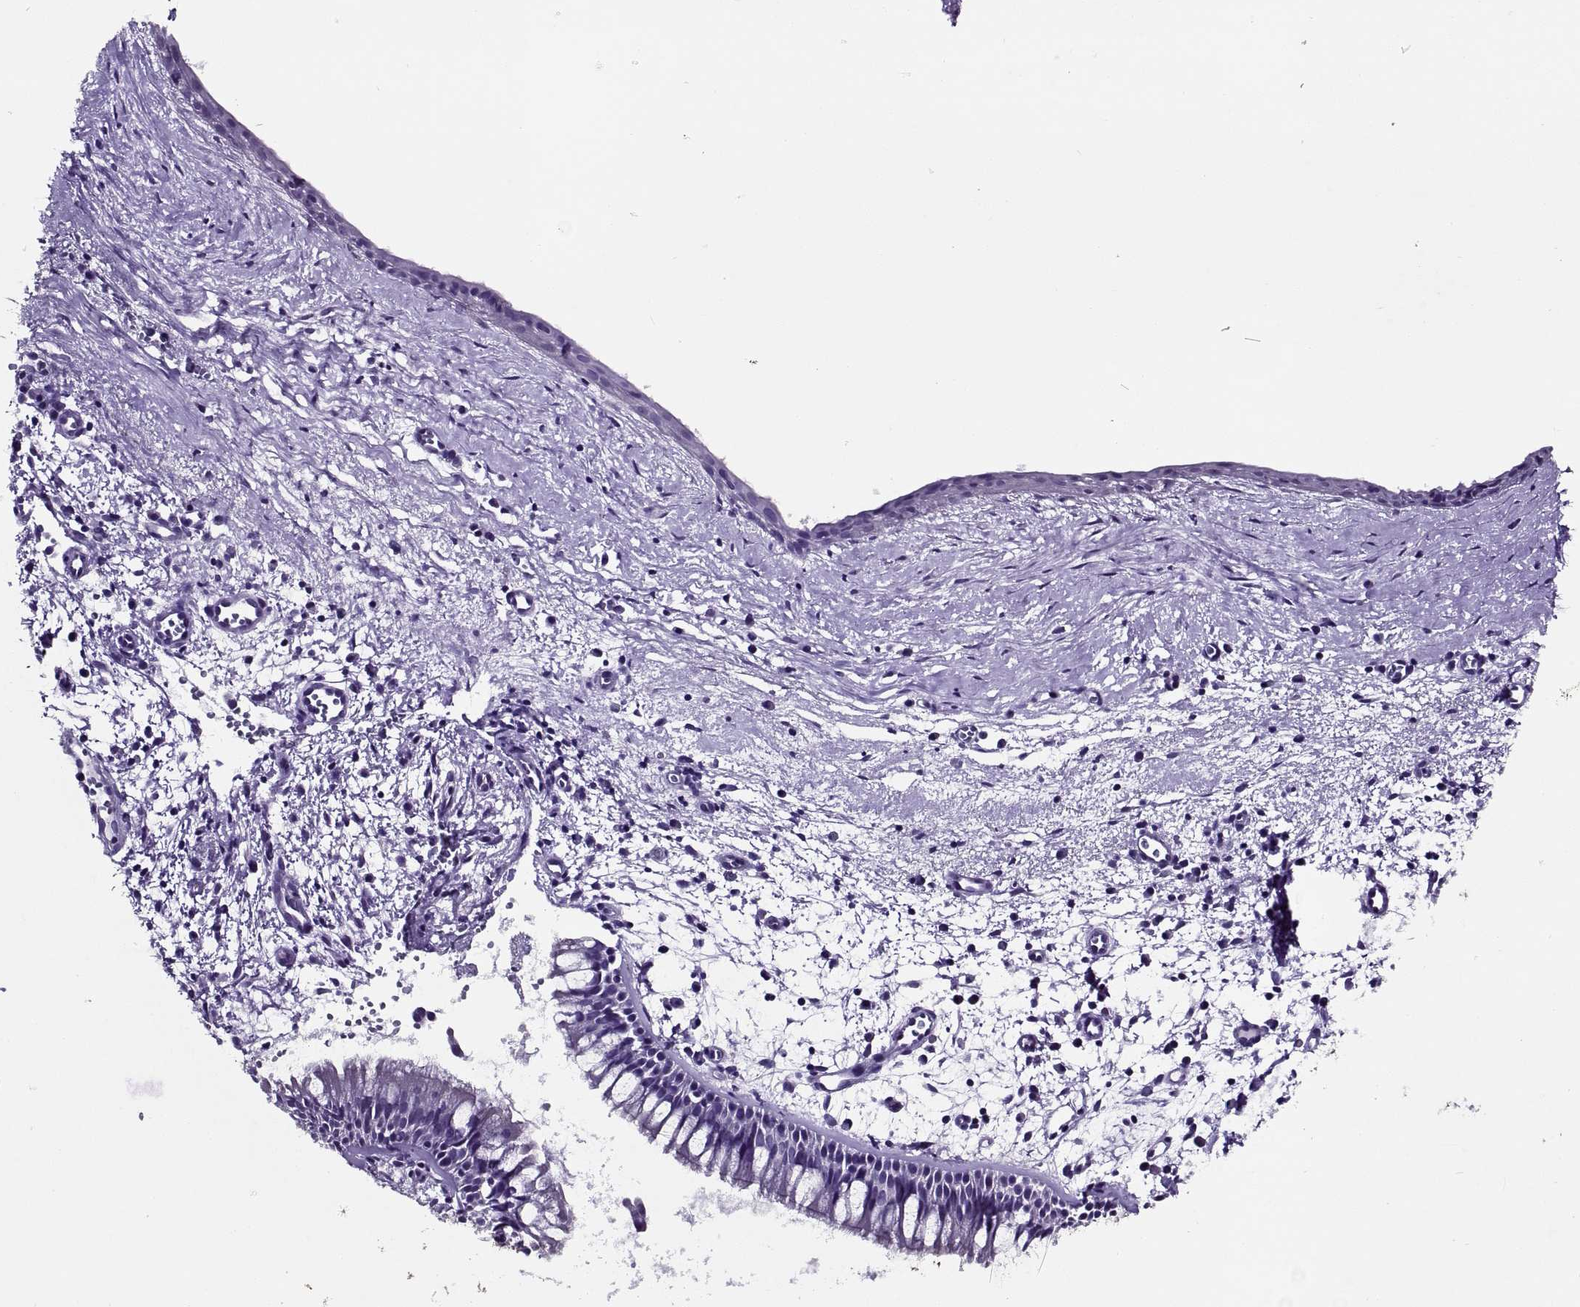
{"staining": {"intensity": "negative", "quantity": "none", "location": "none"}, "tissue": "nasopharynx", "cell_type": "Respiratory epithelial cells", "image_type": "normal", "snomed": [{"axis": "morphology", "description": "Normal tissue, NOS"}, {"axis": "topography", "description": "Nasopharynx"}], "caption": "Immunohistochemistry image of normal nasopharynx: nasopharynx stained with DAB displays no significant protein positivity in respiratory epithelial cells.", "gene": "VSX2", "patient": {"sex": "male", "age": 83}}